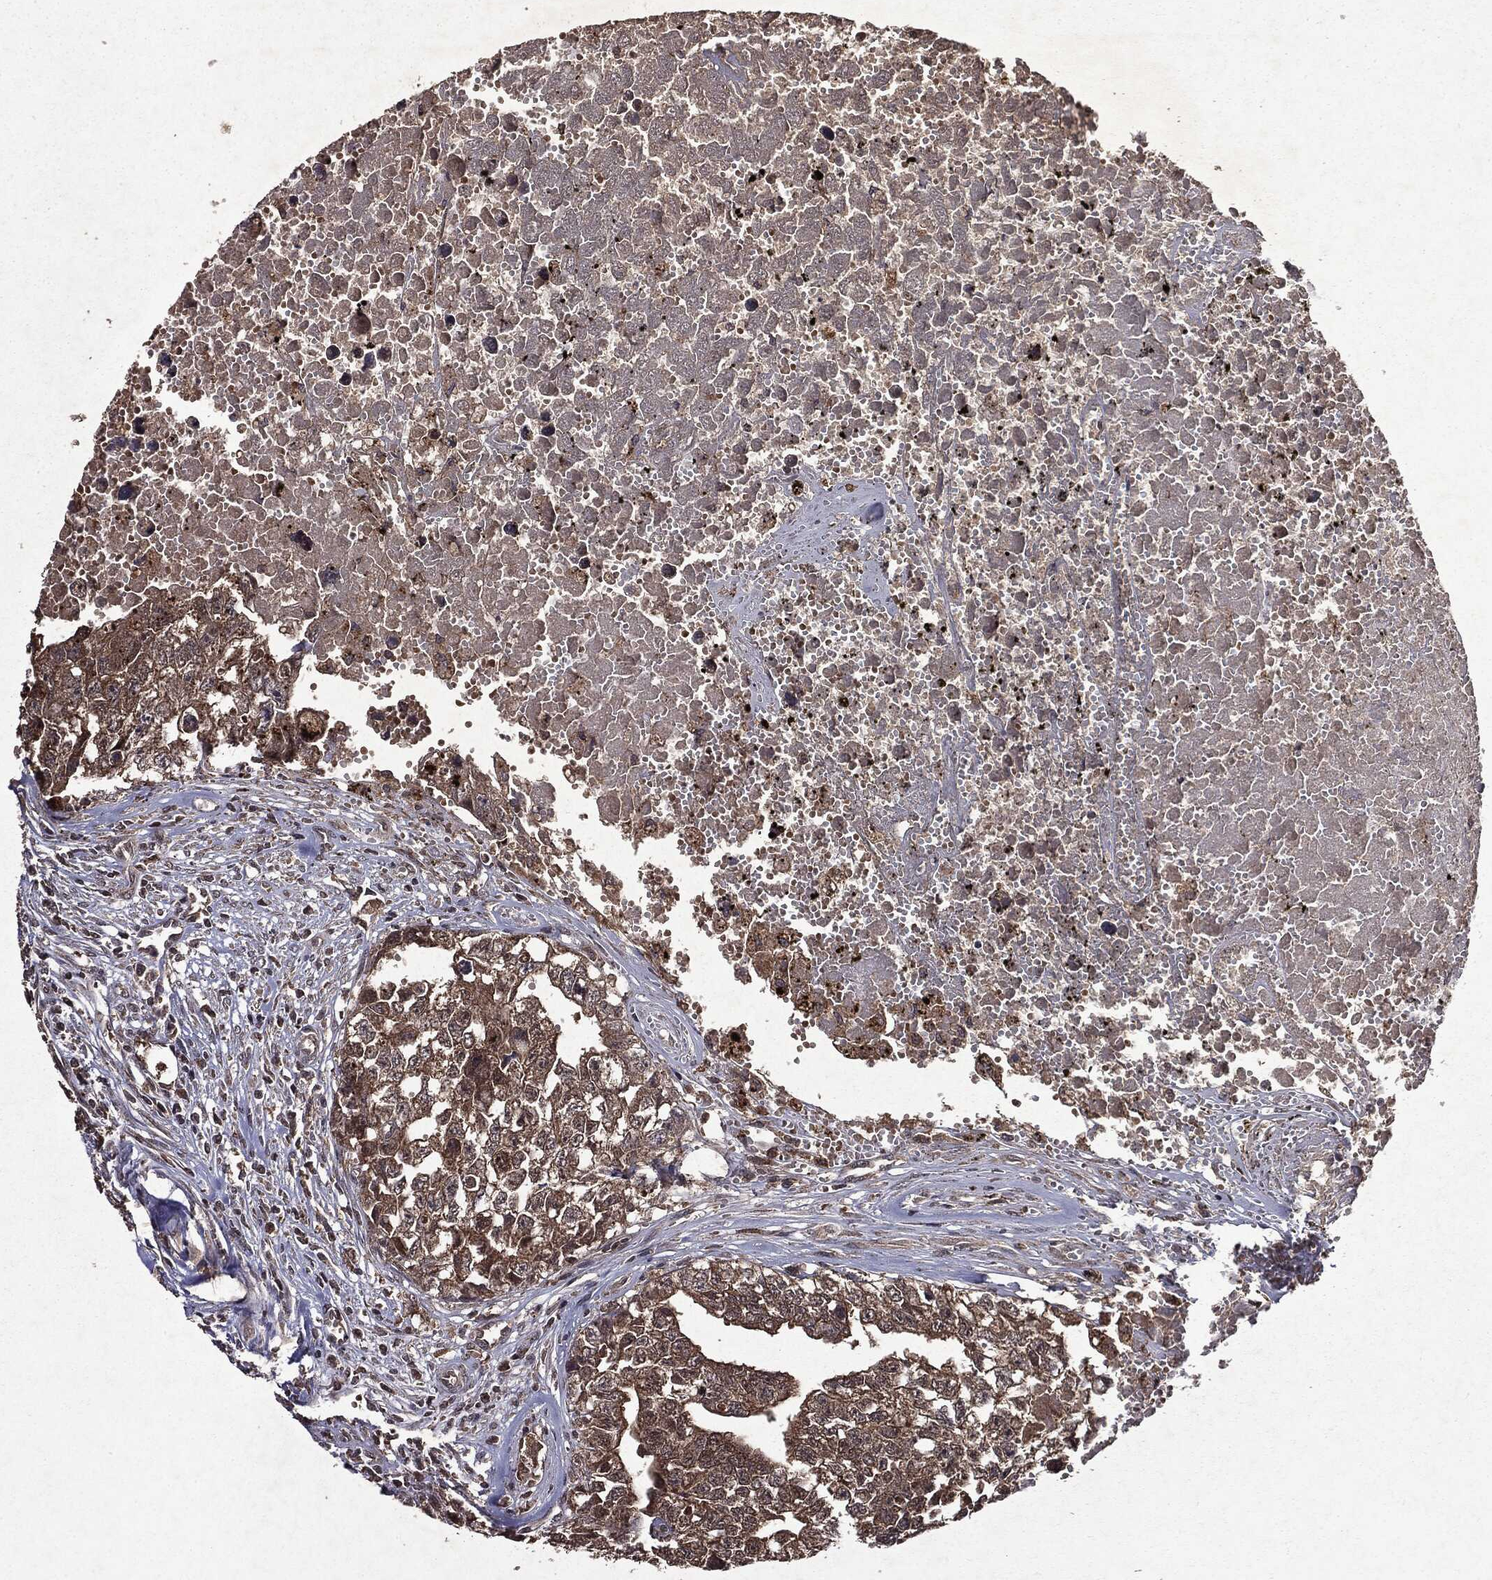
{"staining": {"intensity": "moderate", "quantity": ">75%", "location": "cytoplasmic/membranous"}, "tissue": "testis cancer", "cell_type": "Tumor cells", "image_type": "cancer", "snomed": [{"axis": "morphology", "description": "Seminoma, NOS"}, {"axis": "morphology", "description": "Carcinoma, Embryonal, NOS"}, {"axis": "topography", "description": "Testis"}], "caption": "Human testis cancer (seminoma) stained with a brown dye displays moderate cytoplasmic/membranous positive staining in about >75% of tumor cells.", "gene": "MTOR", "patient": {"sex": "male", "age": 22}}